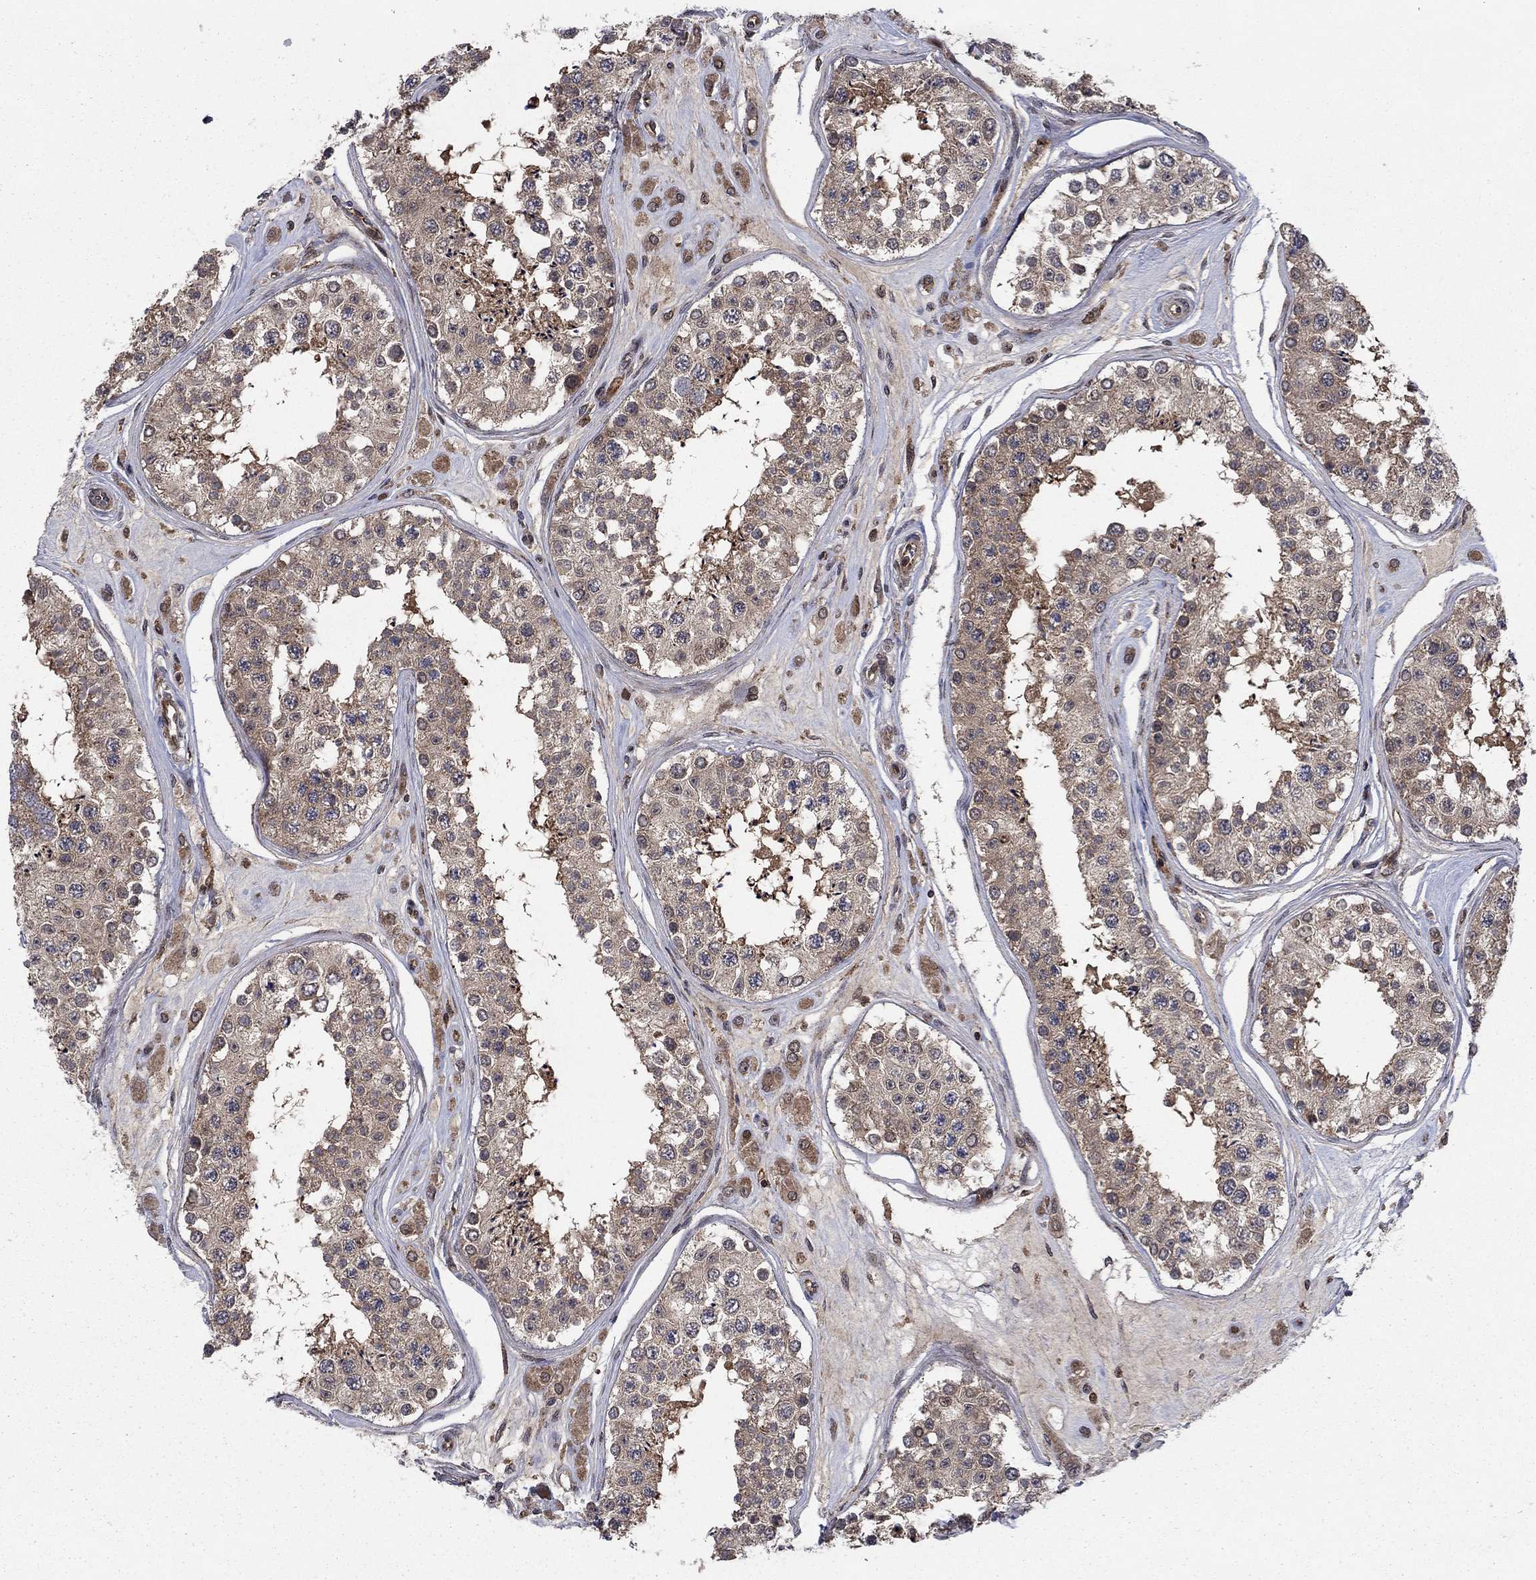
{"staining": {"intensity": "moderate", "quantity": ">75%", "location": "cytoplasmic/membranous"}, "tissue": "testis", "cell_type": "Cells in seminiferous ducts", "image_type": "normal", "snomed": [{"axis": "morphology", "description": "Normal tissue, NOS"}, {"axis": "topography", "description": "Testis"}], "caption": "This histopathology image reveals immunohistochemistry (IHC) staining of normal testis, with medium moderate cytoplasmic/membranous staining in about >75% of cells in seminiferous ducts.", "gene": "IFI35", "patient": {"sex": "male", "age": 25}}